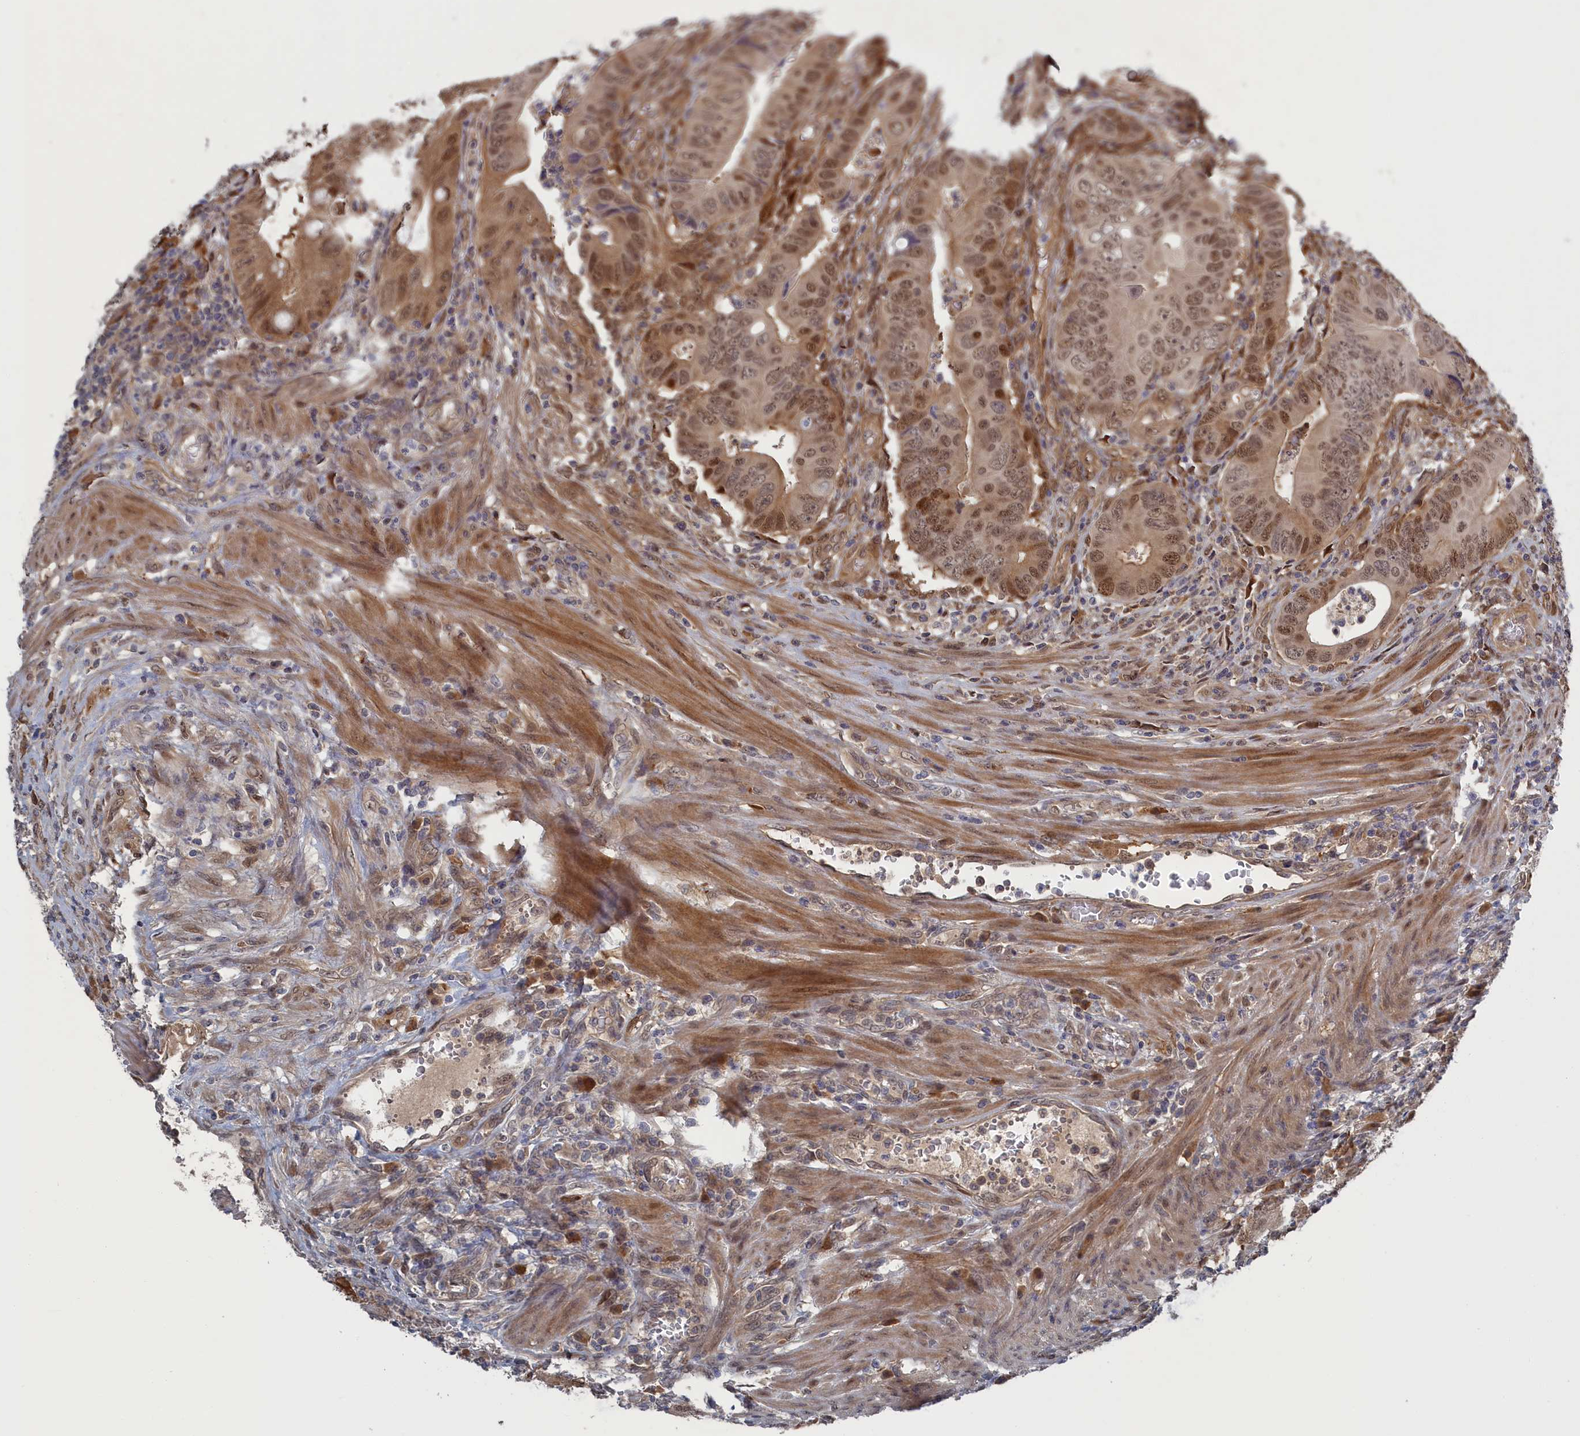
{"staining": {"intensity": "moderate", "quantity": "25%-75%", "location": "nuclear"}, "tissue": "colorectal cancer", "cell_type": "Tumor cells", "image_type": "cancer", "snomed": [{"axis": "morphology", "description": "Adenocarcinoma, NOS"}, {"axis": "topography", "description": "Rectum"}], "caption": "Adenocarcinoma (colorectal) stained with DAB (3,3'-diaminobenzidine) immunohistochemistry reveals medium levels of moderate nuclear expression in approximately 25%-75% of tumor cells. (IHC, brightfield microscopy, high magnification).", "gene": "IRGQ", "patient": {"sex": "female", "age": 78}}